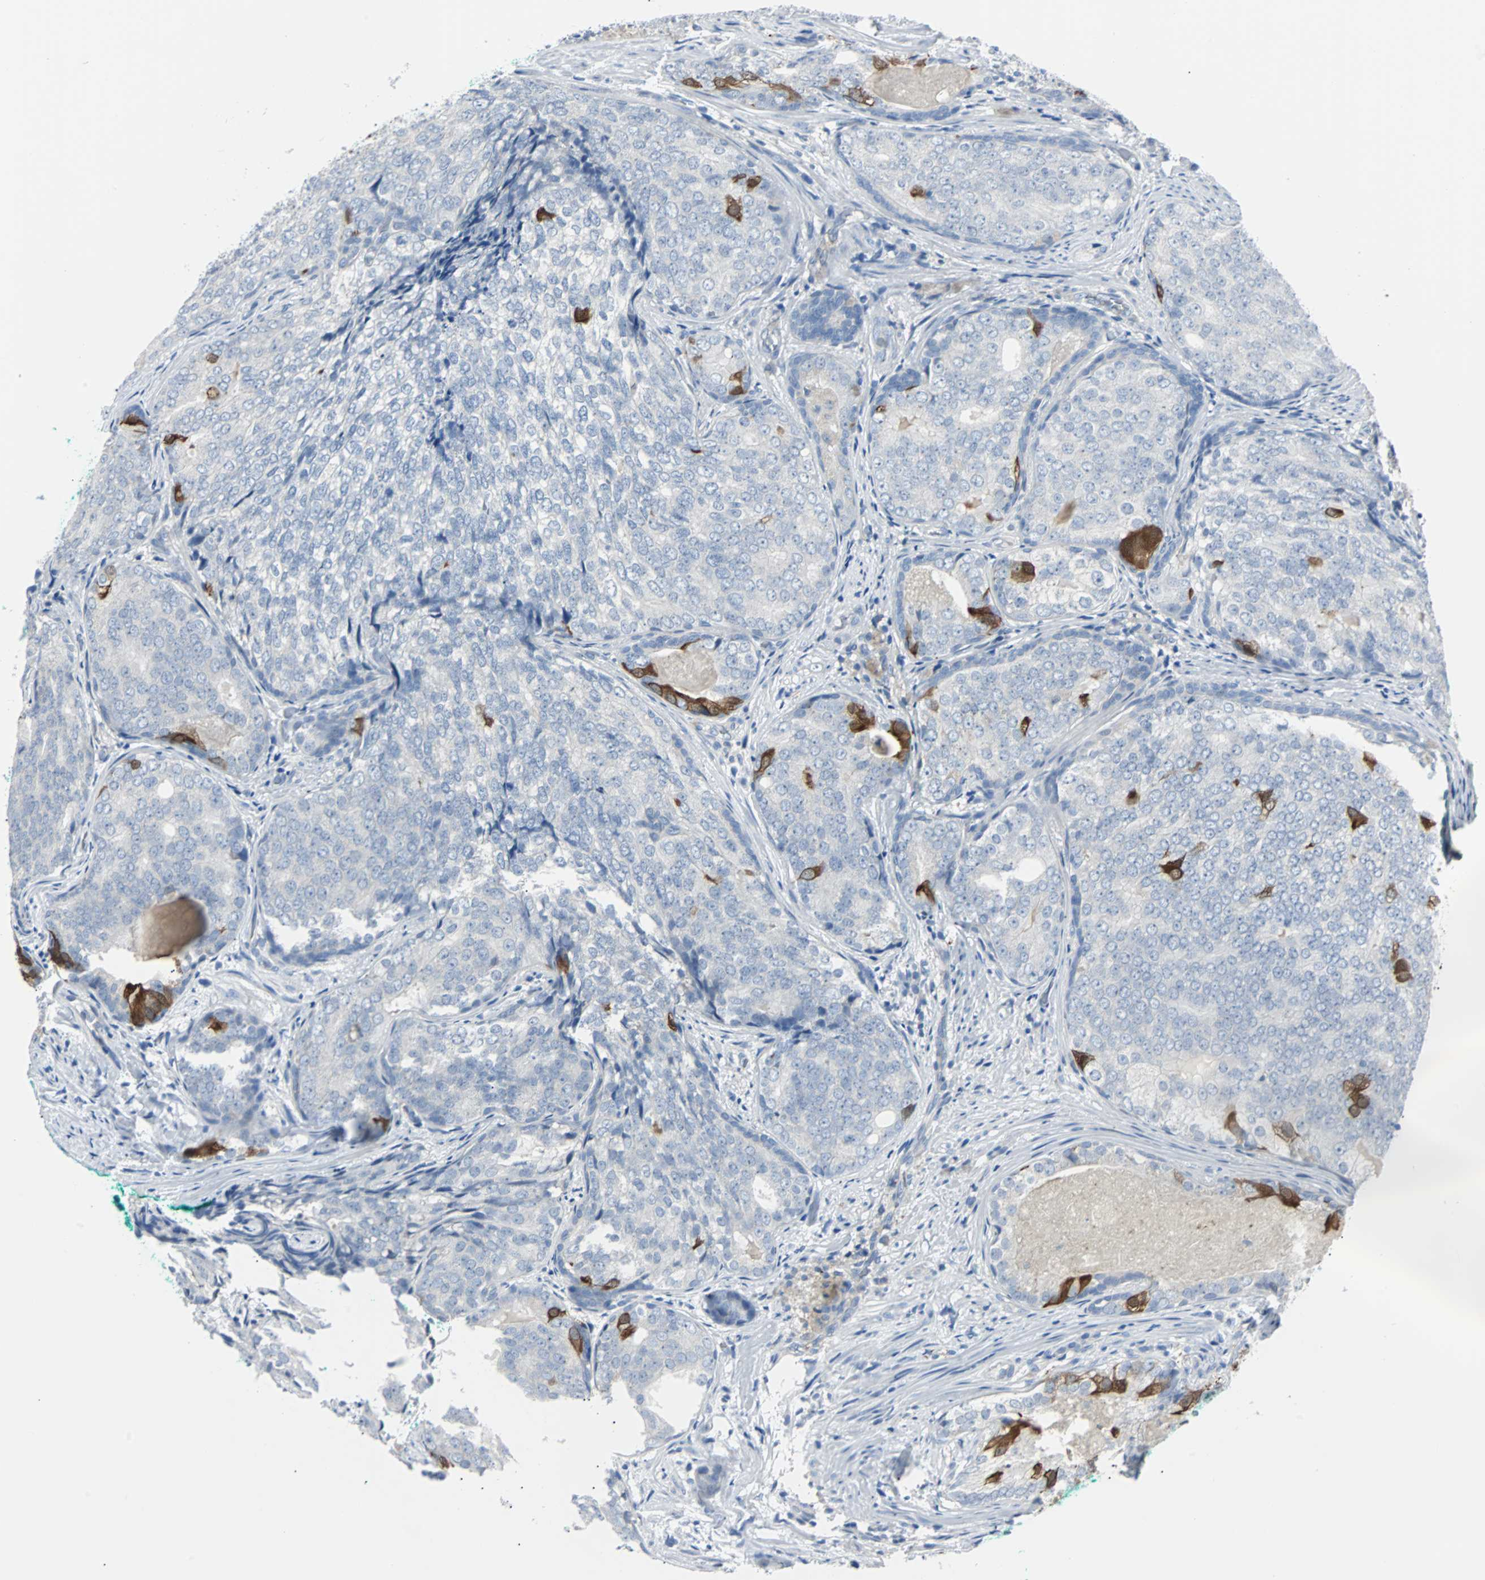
{"staining": {"intensity": "strong", "quantity": "<25%", "location": "cytoplasmic/membranous"}, "tissue": "prostate cancer", "cell_type": "Tumor cells", "image_type": "cancer", "snomed": [{"axis": "morphology", "description": "Adenocarcinoma, High grade"}, {"axis": "topography", "description": "Prostate"}], "caption": "A histopathology image of adenocarcinoma (high-grade) (prostate) stained for a protein exhibits strong cytoplasmic/membranous brown staining in tumor cells.", "gene": "RASA1", "patient": {"sex": "male", "age": 66}}